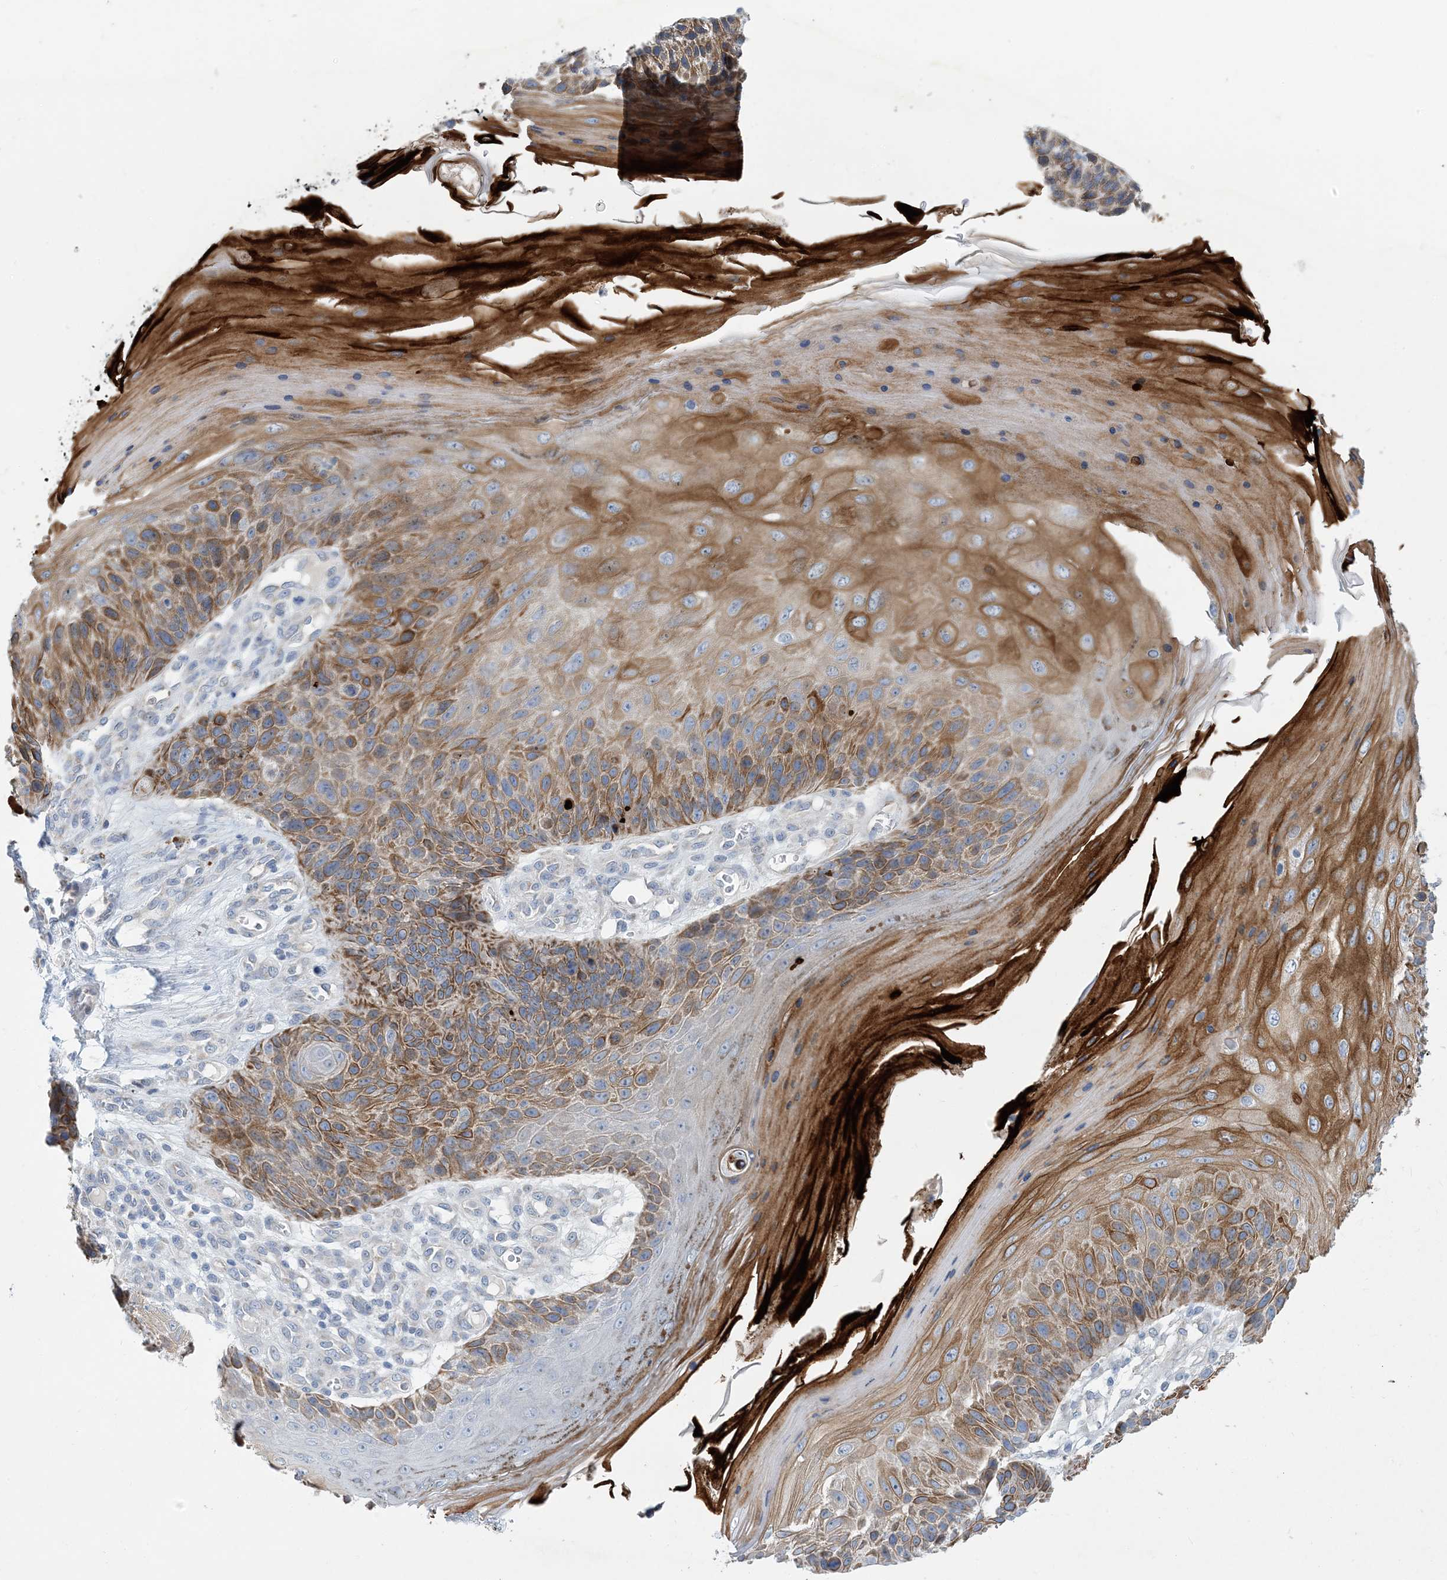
{"staining": {"intensity": "strong", "quantity": ">75%", "location": "cytoplasmic/membranous"}, "tissue": "skin cancer", "cell_type": "Tumor cells", "image_type": "cancer", "snomed": [{"axis": "morphology", "description": "Squamous cell carcinoma, NOS"}, {"axis": "topography", "description": "Skin"}], "caption": "Skin cancer tissue shows strong cytoplasmic/membranous expression in approximately >75% of tumor cells, visualized by immunohistochemistry.", "gene": "ZCCHC18", "patient": {"sex": "female", "age": 88}}